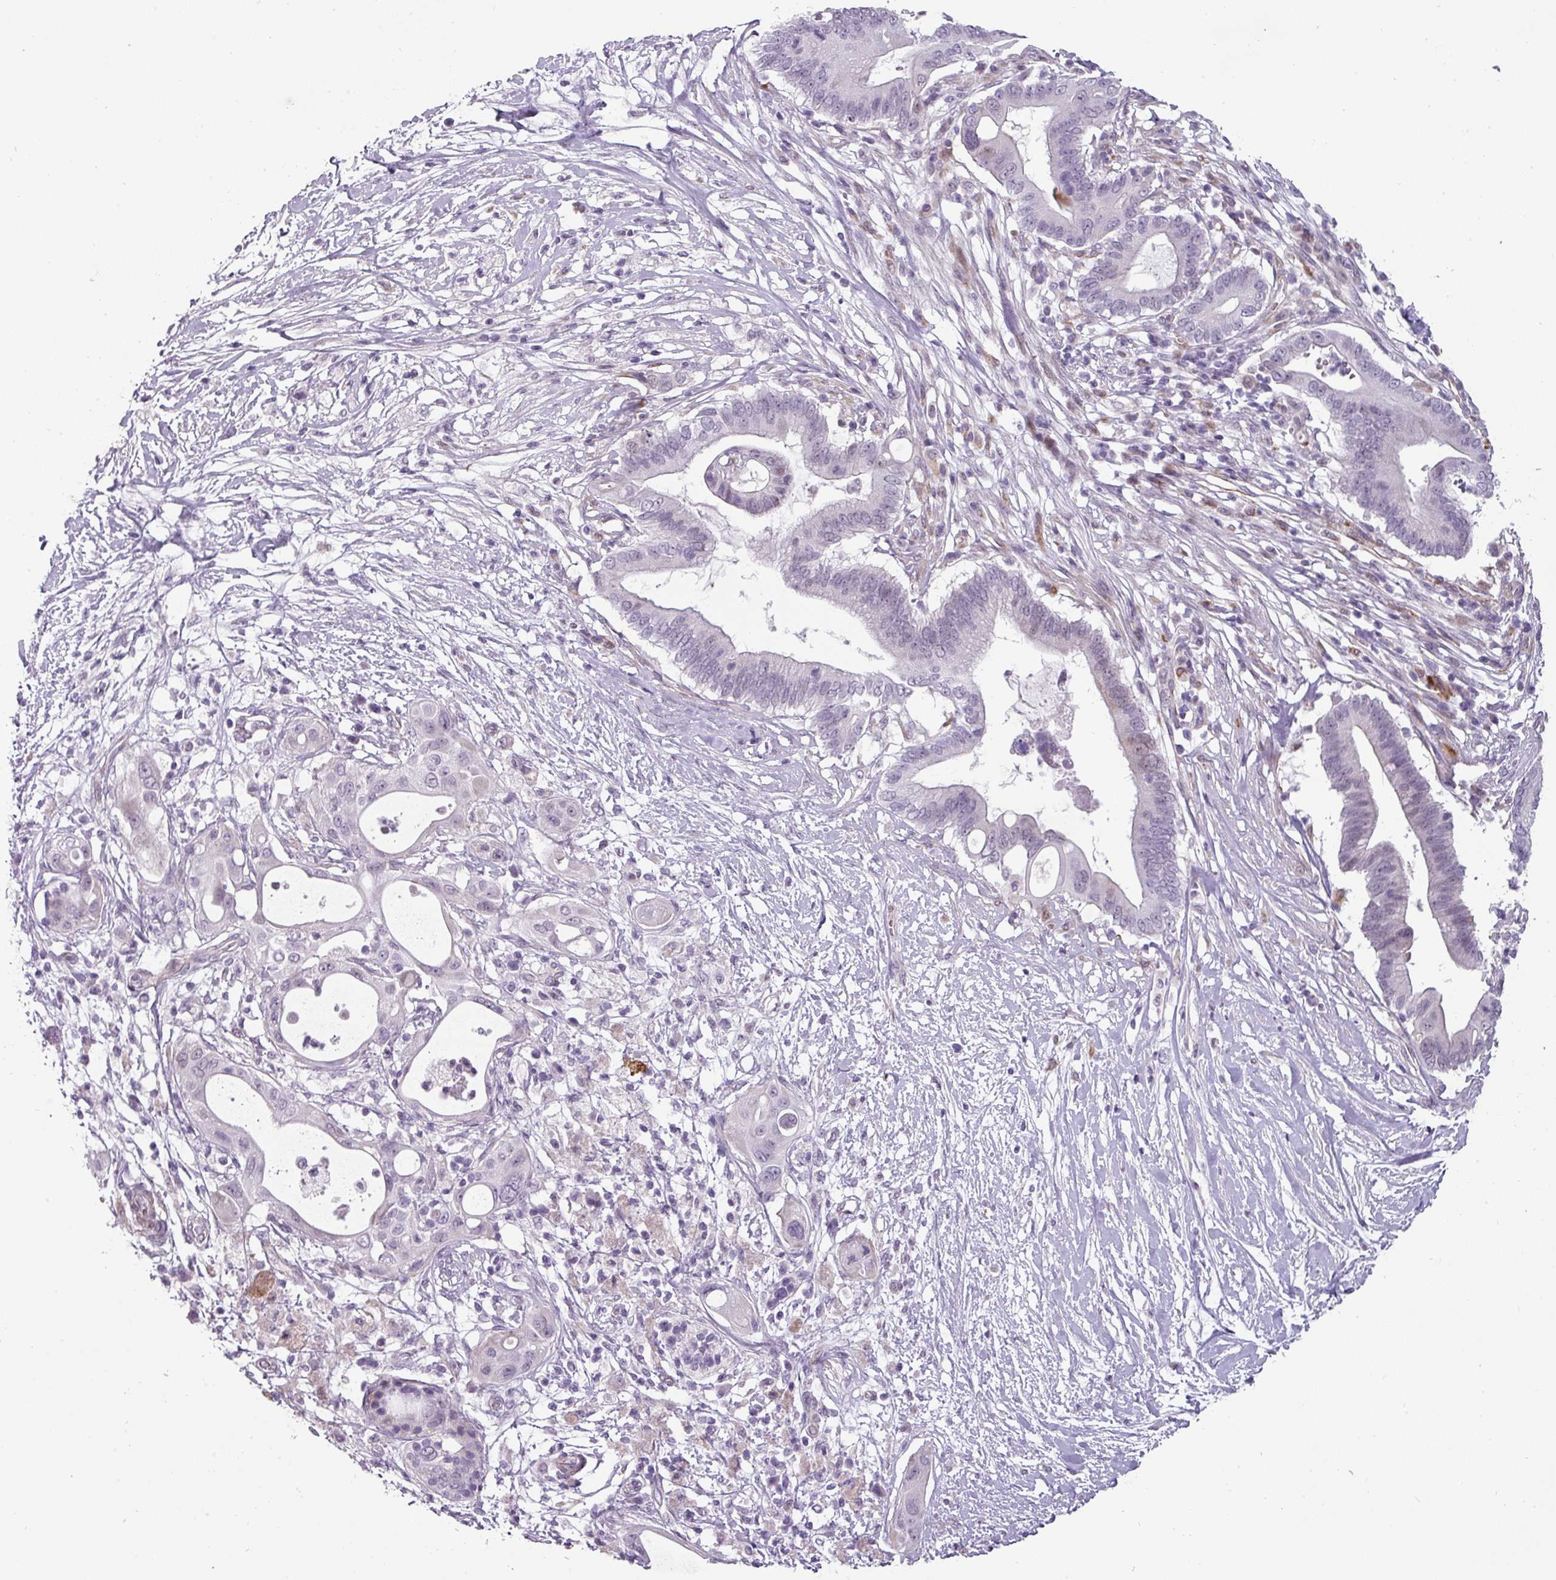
{"staining": {"intensity": "negative", "quantity": "none", "location": "none"}, "tissue": "pancreatic cancer", "cell_type": "Tumor cells", "image_type": "cancer", "snomed": [{"axis": "morphology", "description": "Adenocarcinoma, NOS"}, {"axis": "topography", "description": "Pancreas"}], "caption": "Pancreatic cancer (adenocarcinoma) was stained to show a protein in brown. There is no significant staining in tumor cells.", "gene": "CHRDL1", "patient": {"sex": "male", "age": 68}}